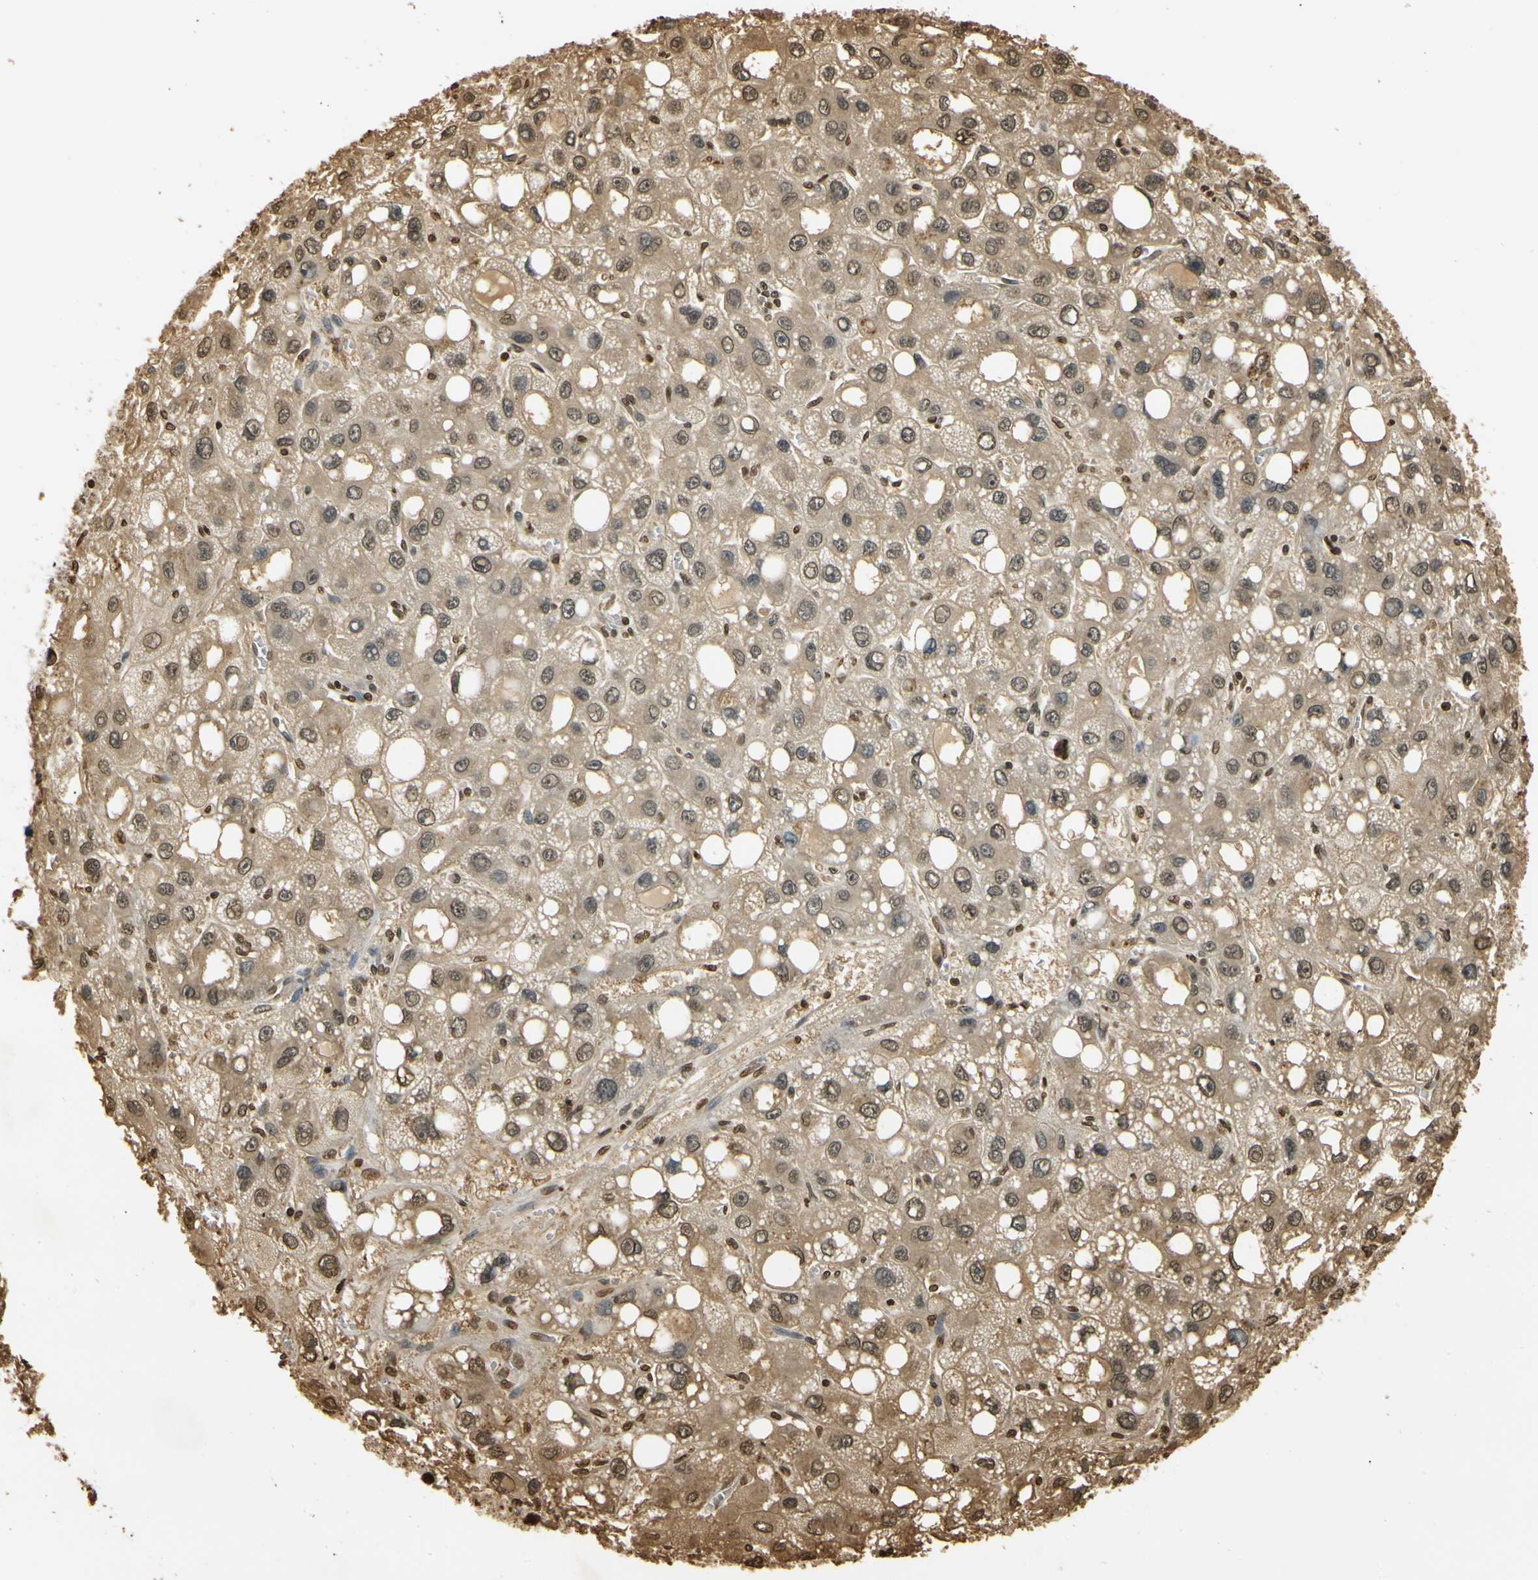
{"staining": {"intensity": "moderate", "quantity": ">75%", "location": "cytoplasmic/membranous,nuclear"}, "tissue": "liver cancer", "cell_type": "Tumor cells", "image_type": "cancer", "snomed": [{"axis": "morphology", "description": "Carcinoma, Hepatocellular, NOS"}, {"axis": "topography", "description": "Liver"}], "caption": "Brown immunohistochemical staining in liver hepatocellular carcinoma displays moderate cytoplasmic/membranous and nuclear expression in approximately >75% of tumor cells.", "gene": "SOD1", "patient": {"sex": "male", "age": 55}}